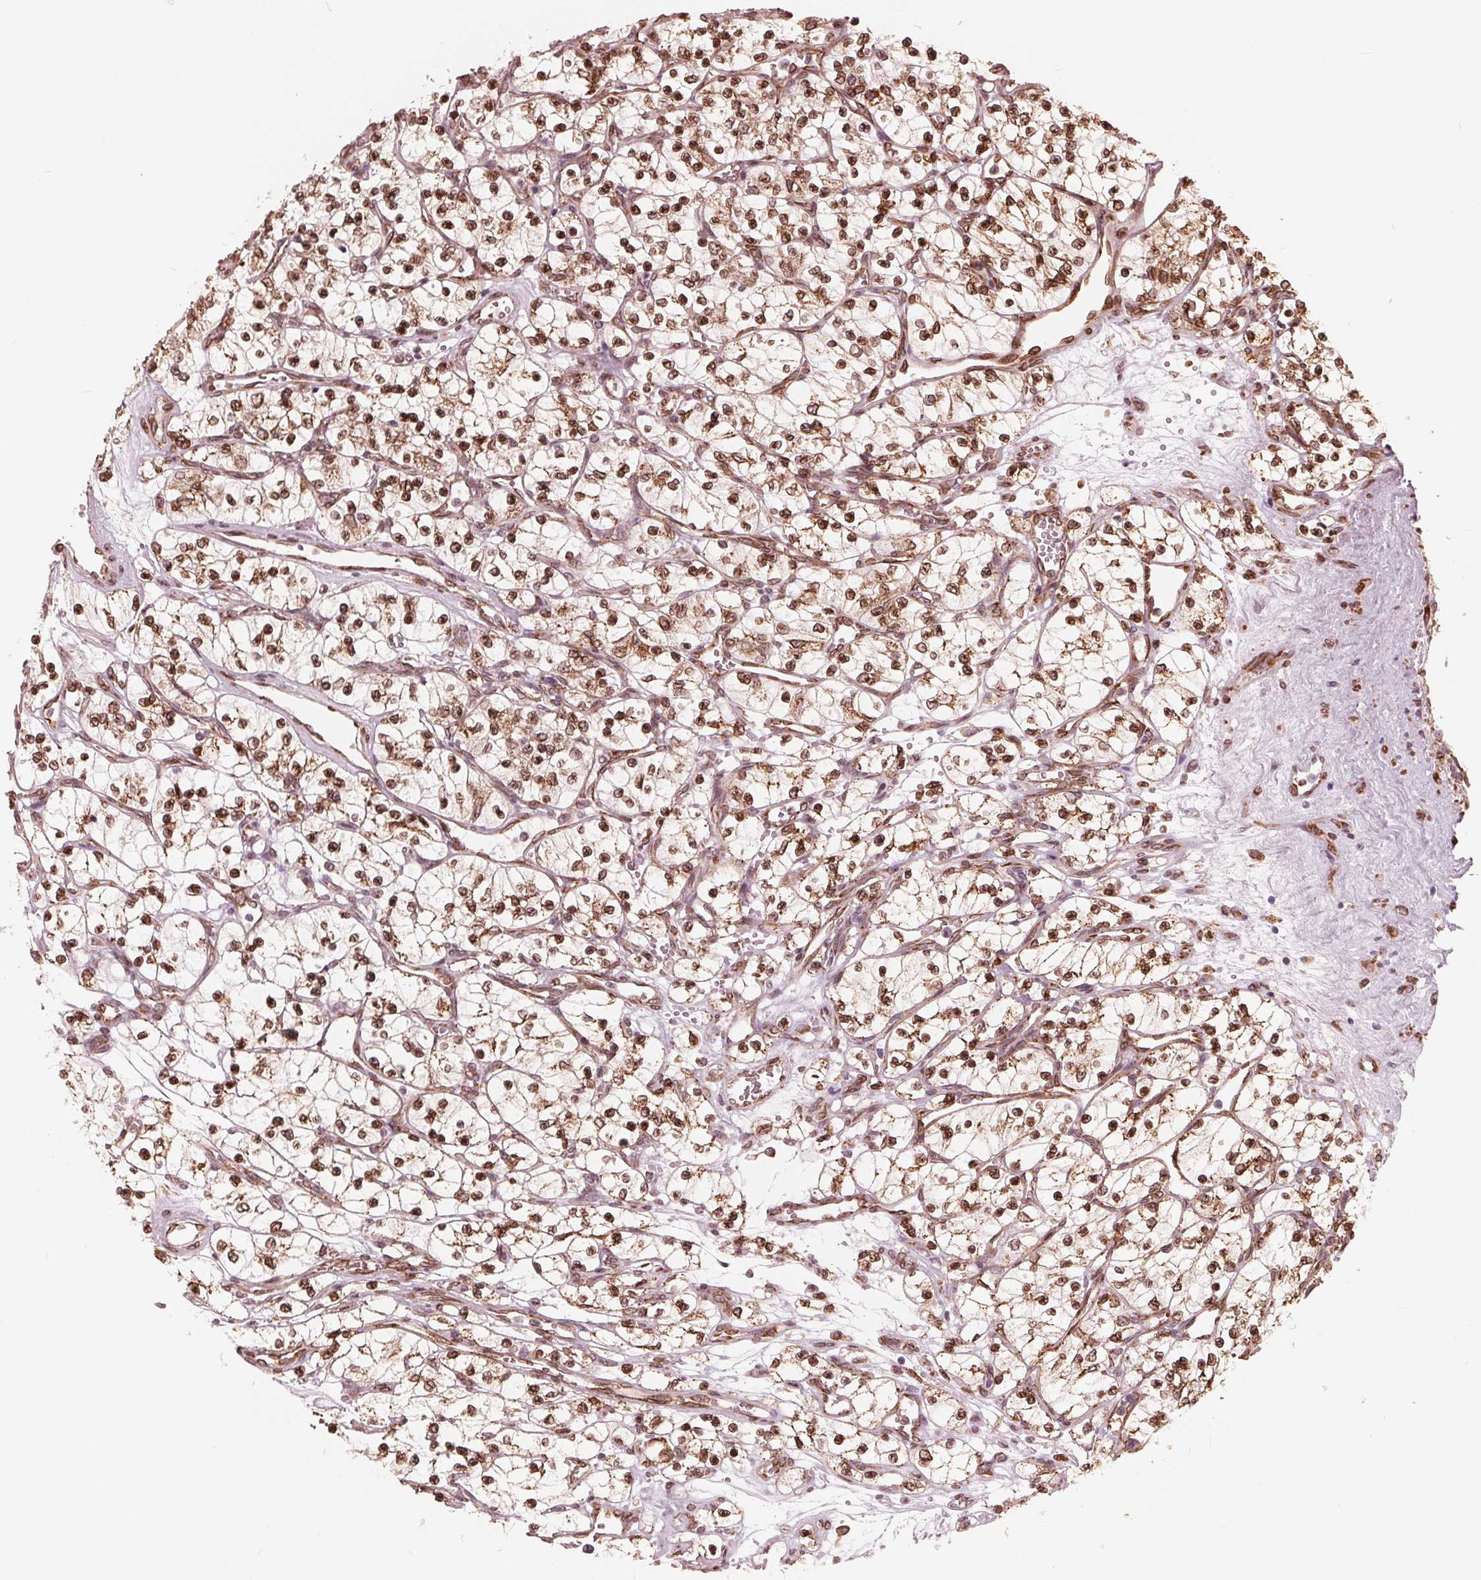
{"staining": {"intensity": "moderate", "quantity": ">75%", "location": "cytoplasmic/membranous,nuclear"}, "tissue": "renal cancer", "cell_type": "Tumor cells", "image_type": "cancer", "snomed": [{"axis": "morphology", "description": "Adenocarcinoma, NOS"}, {"axis": "topography", "description": "Kidney"}], "caption": "The immunohistochemical stain shows moderate cytoplasmic/membranous and nuclear positivity in tumor cells of renal adenocarcinoma tissue.", "gene": "IKBIP", "patient": {"sex": "female", "age": 69}}